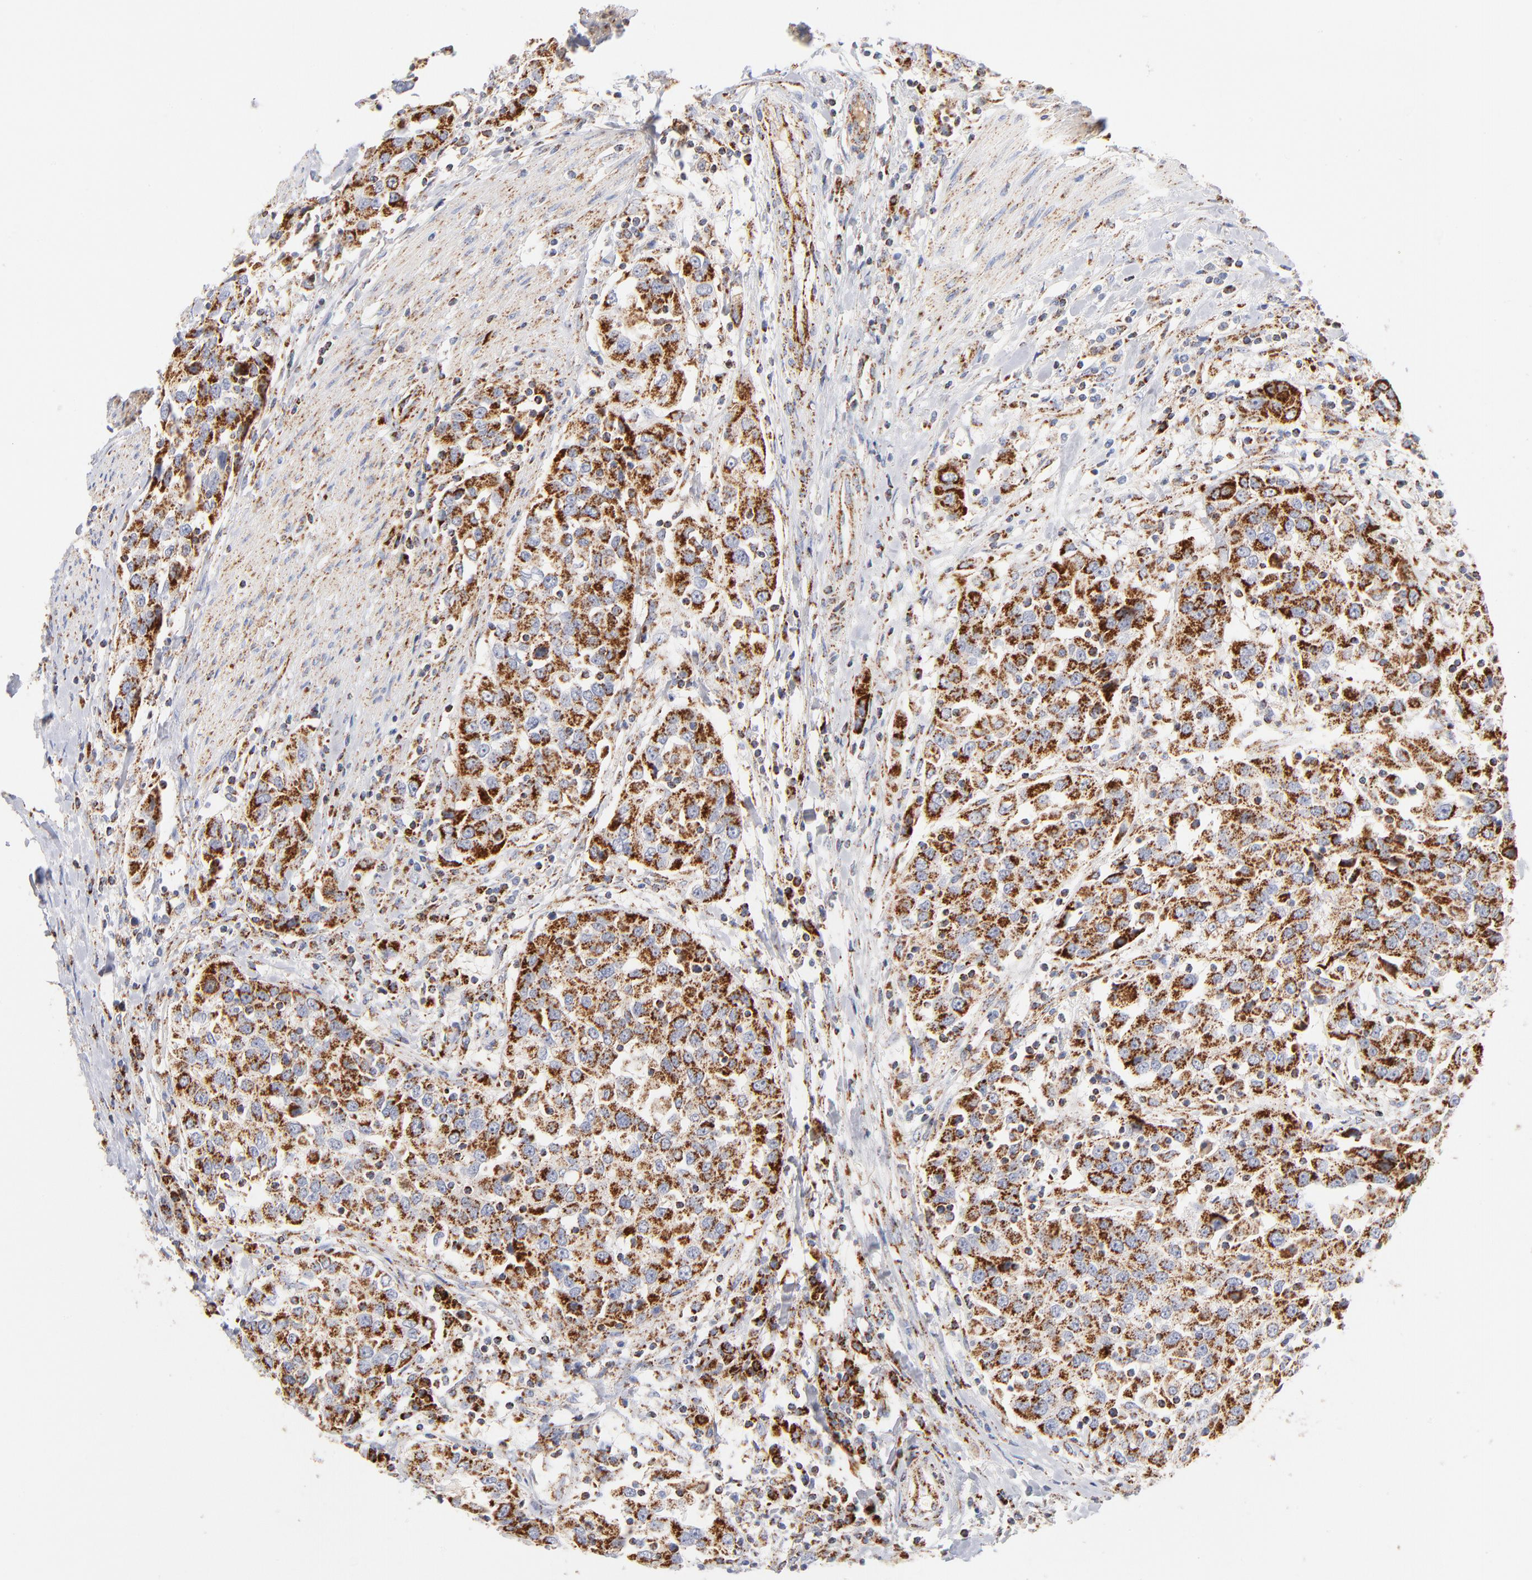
{"staining": {"intensity": "moderate", "quantity": ">75%", "location": "cytoplasmic/membranous"}, "tissue": "urothelial cancer", "cell_type": "Tumor cells", "image_type": "cancer", "snomed": [{"axis": "morphology", "description": "Urothelial carcinoma, High grade"}, {"axis": "topography", "description": "Urinary bladder"}], "caption": "Immunohistochemical staining of human urothelial carcinoma (high-grade) reveals medium levels of moderate cytoplasmic/membranous protein positivity in approximately >75% of tumor cells. The staining was performed using DAB to visualize the protein expression in brown, while the nuclei were stained in blue with hematoxylin (Magnification: 20x).", "gene": "DLAT", "patient": {"sex": "female", "age": 80}}